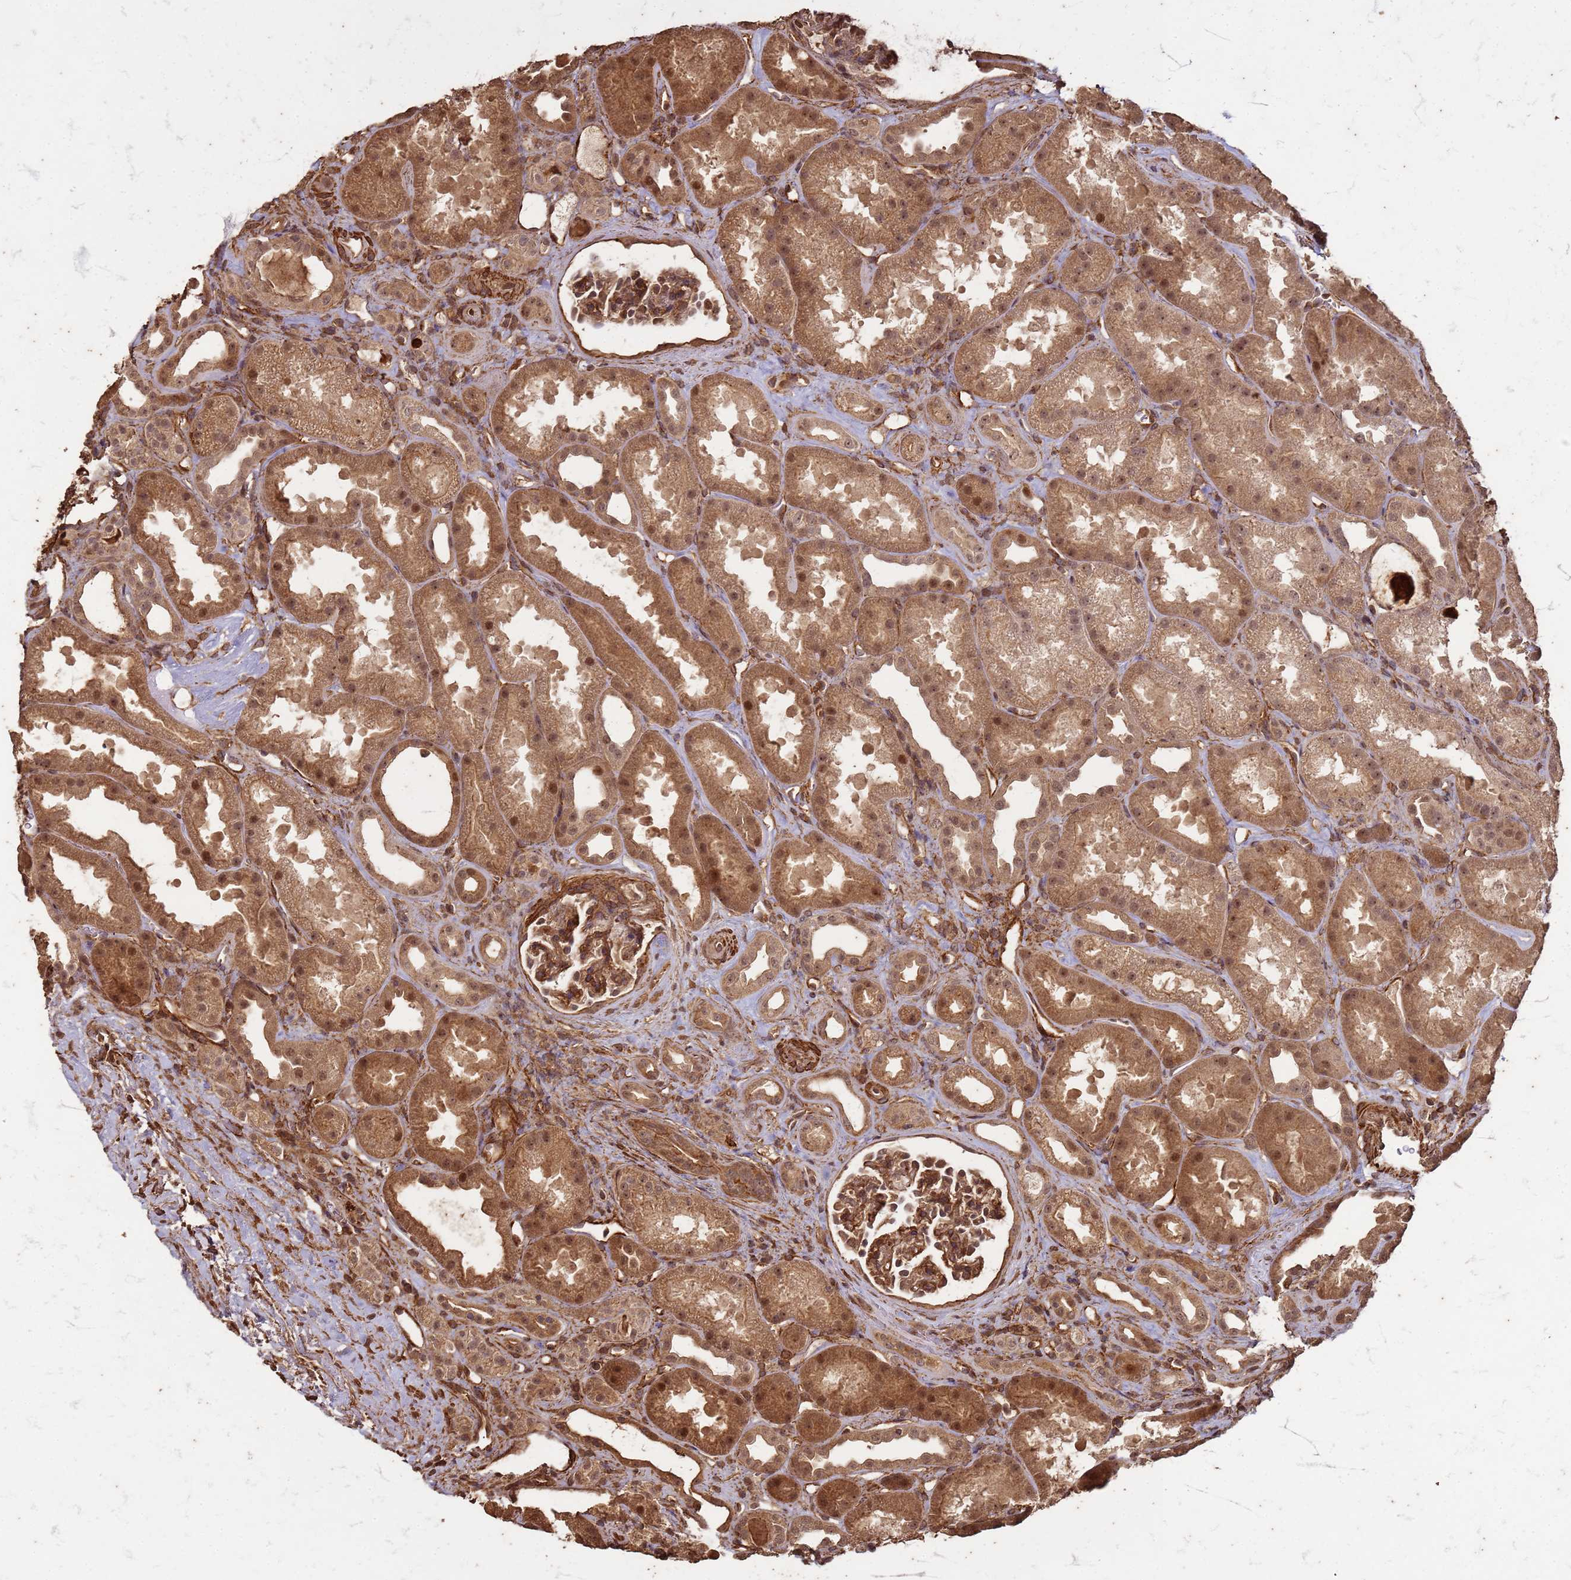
{"staining": {"intensity": "moderate", "quantity": "25%-75%", "location": "cytoplasmic/membranous,nuclear"}, "tissue": "kidney", "cell_type": "Cells in glomeruli", "image_type": "normal", "snomed": [{"axis": "morphology", "description": "Normal tissue, NOS"}, {"axis": "topography", "description": "Kidney"}], "caption": "Immunohistochemical staining of unremarkable human kidney displays 25%-75% levels of moderate cytoplasmic/membranous,nuclear protein positivity in about 25%-75% of cells in glomeruli.", "gene": "KIF26A", "patient": {"sex": "male", "age": 61}}